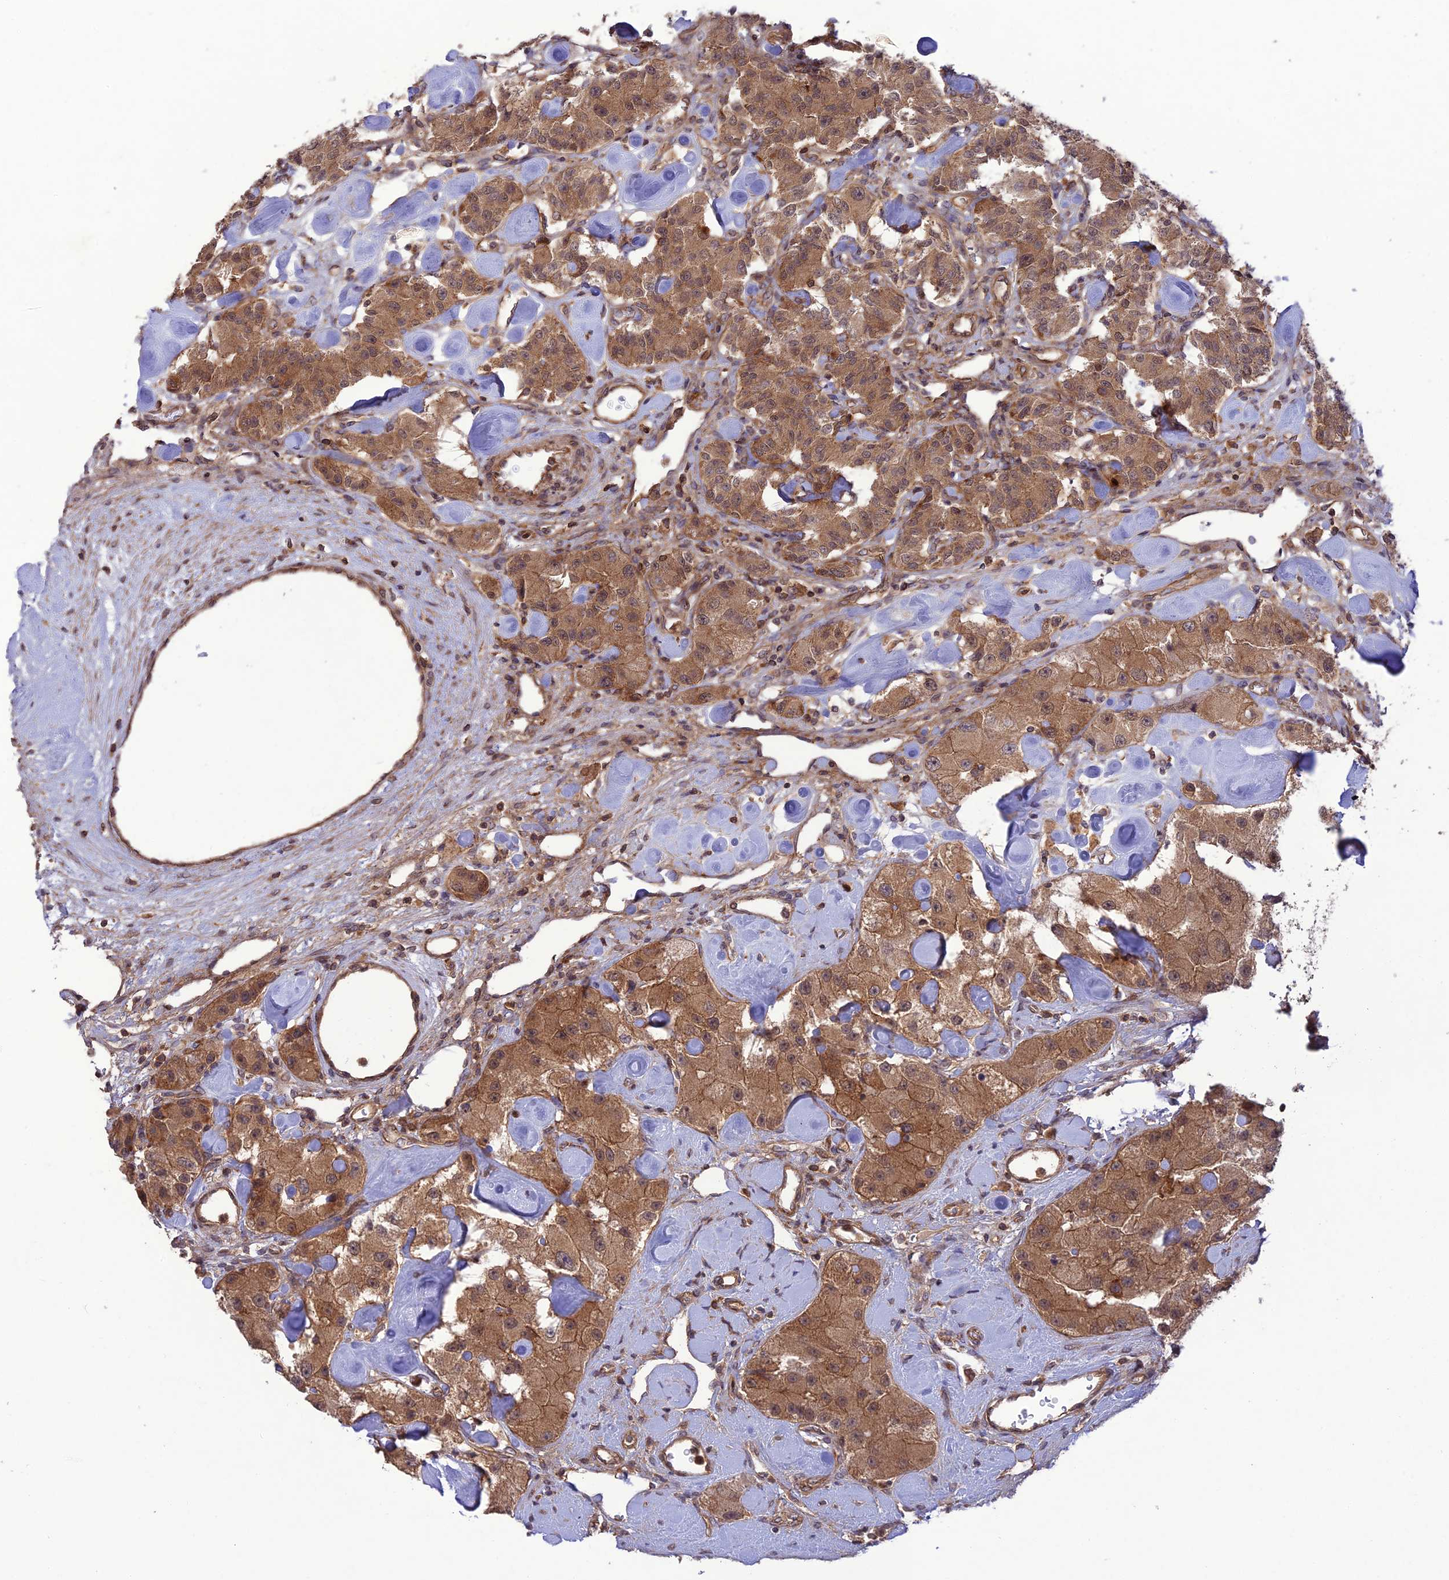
{"staining": {"intensity": "moderate", "quantity": ">75%", "location": "cytoplasmic/membranous"}, "tissue": "carcinoid", "cell_type": "Tumor cells", "image_type": "cancer", "snomed": [{"axis": "morphology", "description": "Carcinoid, malignant, NOS"}, {"axis": "topography", "description": "Pancreas"}], "caption": "High-power microscopy captured an immunohistochemistry (IHC) micrograph of carcinoid, revealing moderate cytoplasmic/membranous positivity in approximately >75% of tumor cells.", "gene": "FCHSD1", "patient": {"sex": "male", "age": 41}}